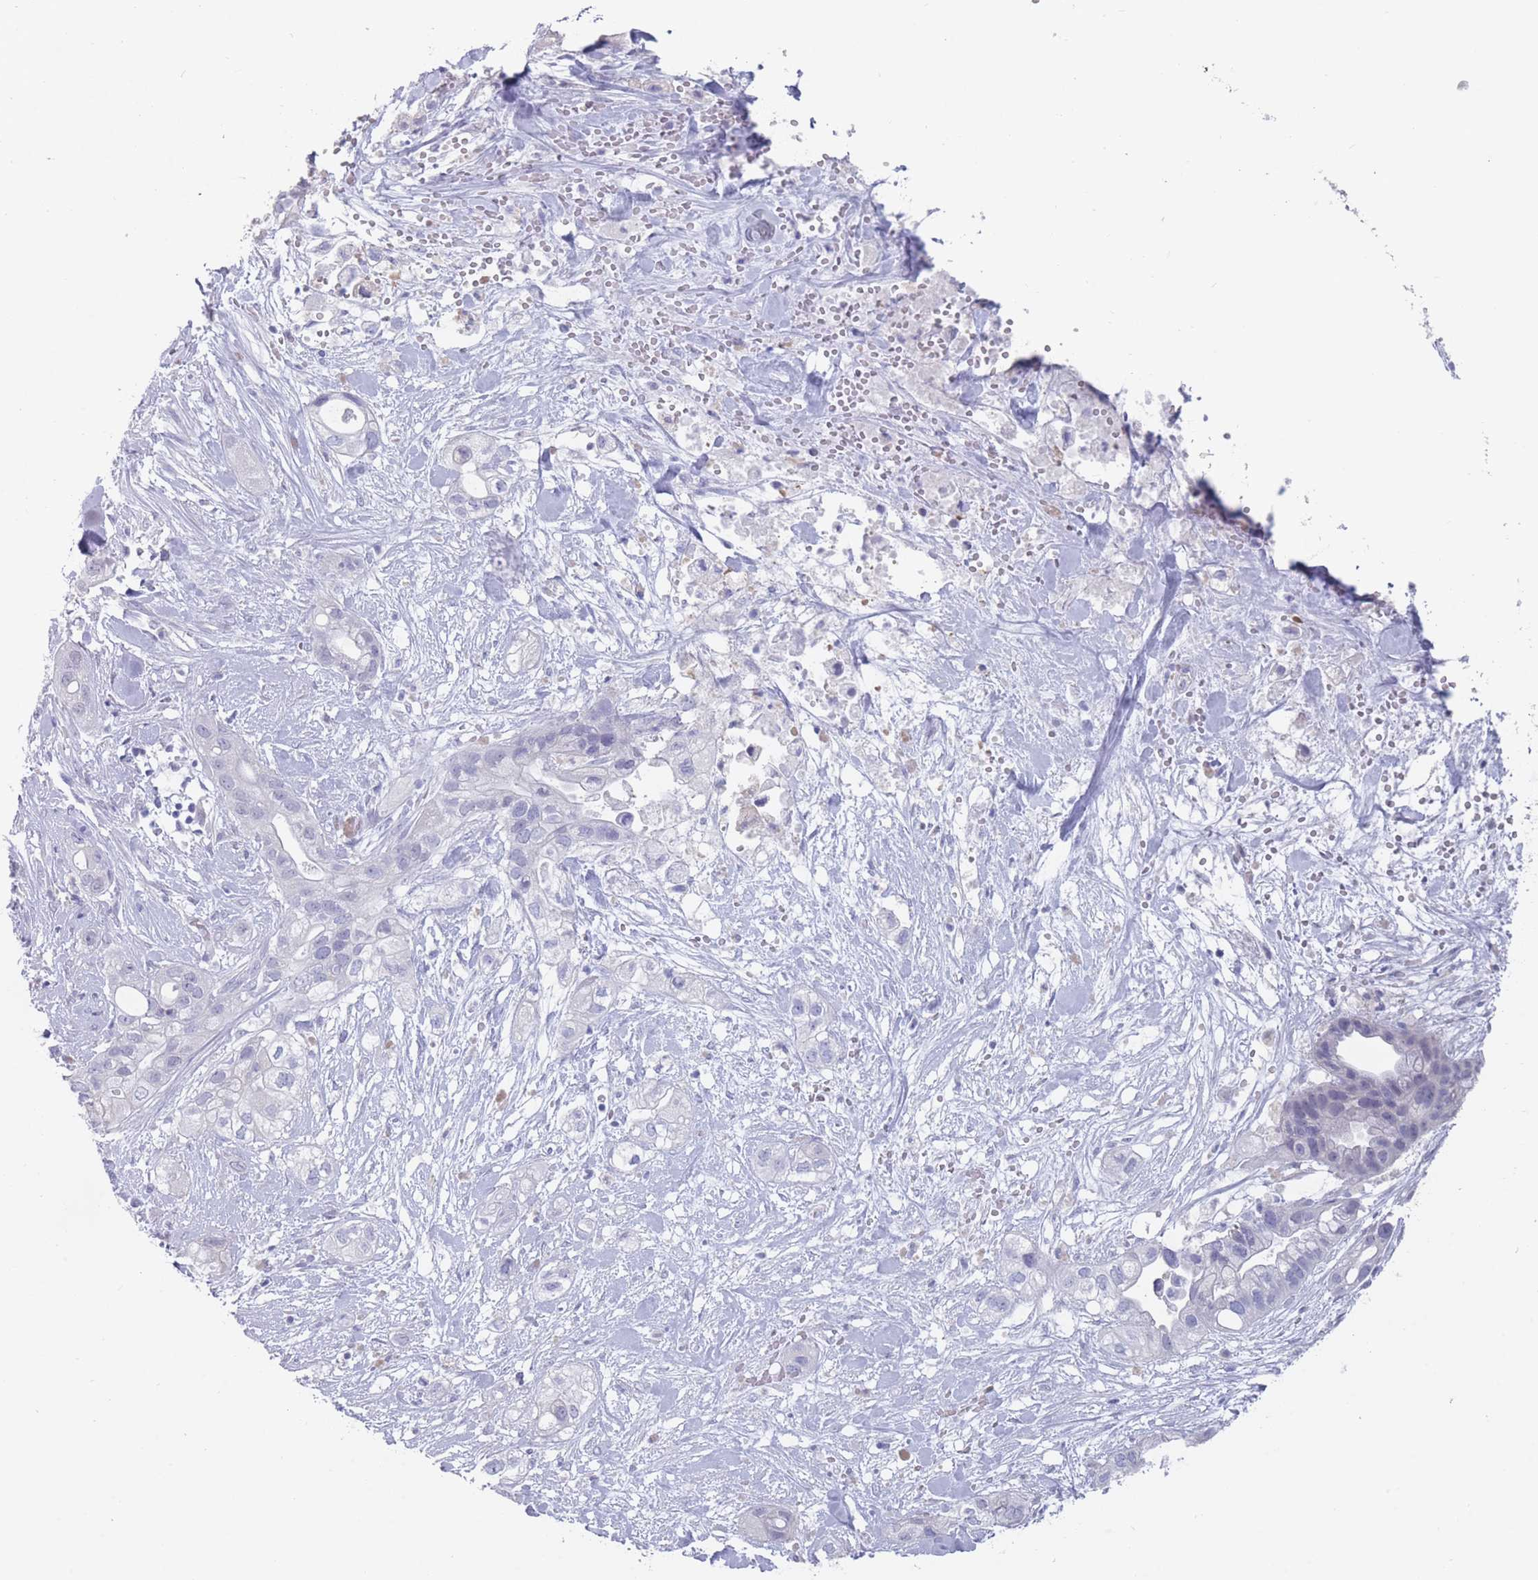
{"staining": {"intensity": "negative", "quantity": "none", "location": "none"}, "tissue": "pancreatic cancer", "cell_type": "Tumor cells", "image_type": "cancer", "snomed": [{"axis": "morphology", "description": "Adenocarcinoma, NOS"}, {"axis": "topography", "description": "Pancreas"}], "caption": "Pancreatic cancer (adenocarcinoma) was stained to show a protein in brown. There is no significant positivity in tumor cells.", "gene": "CYP51A1", "patient": {"sex": "male", "age": 44}}